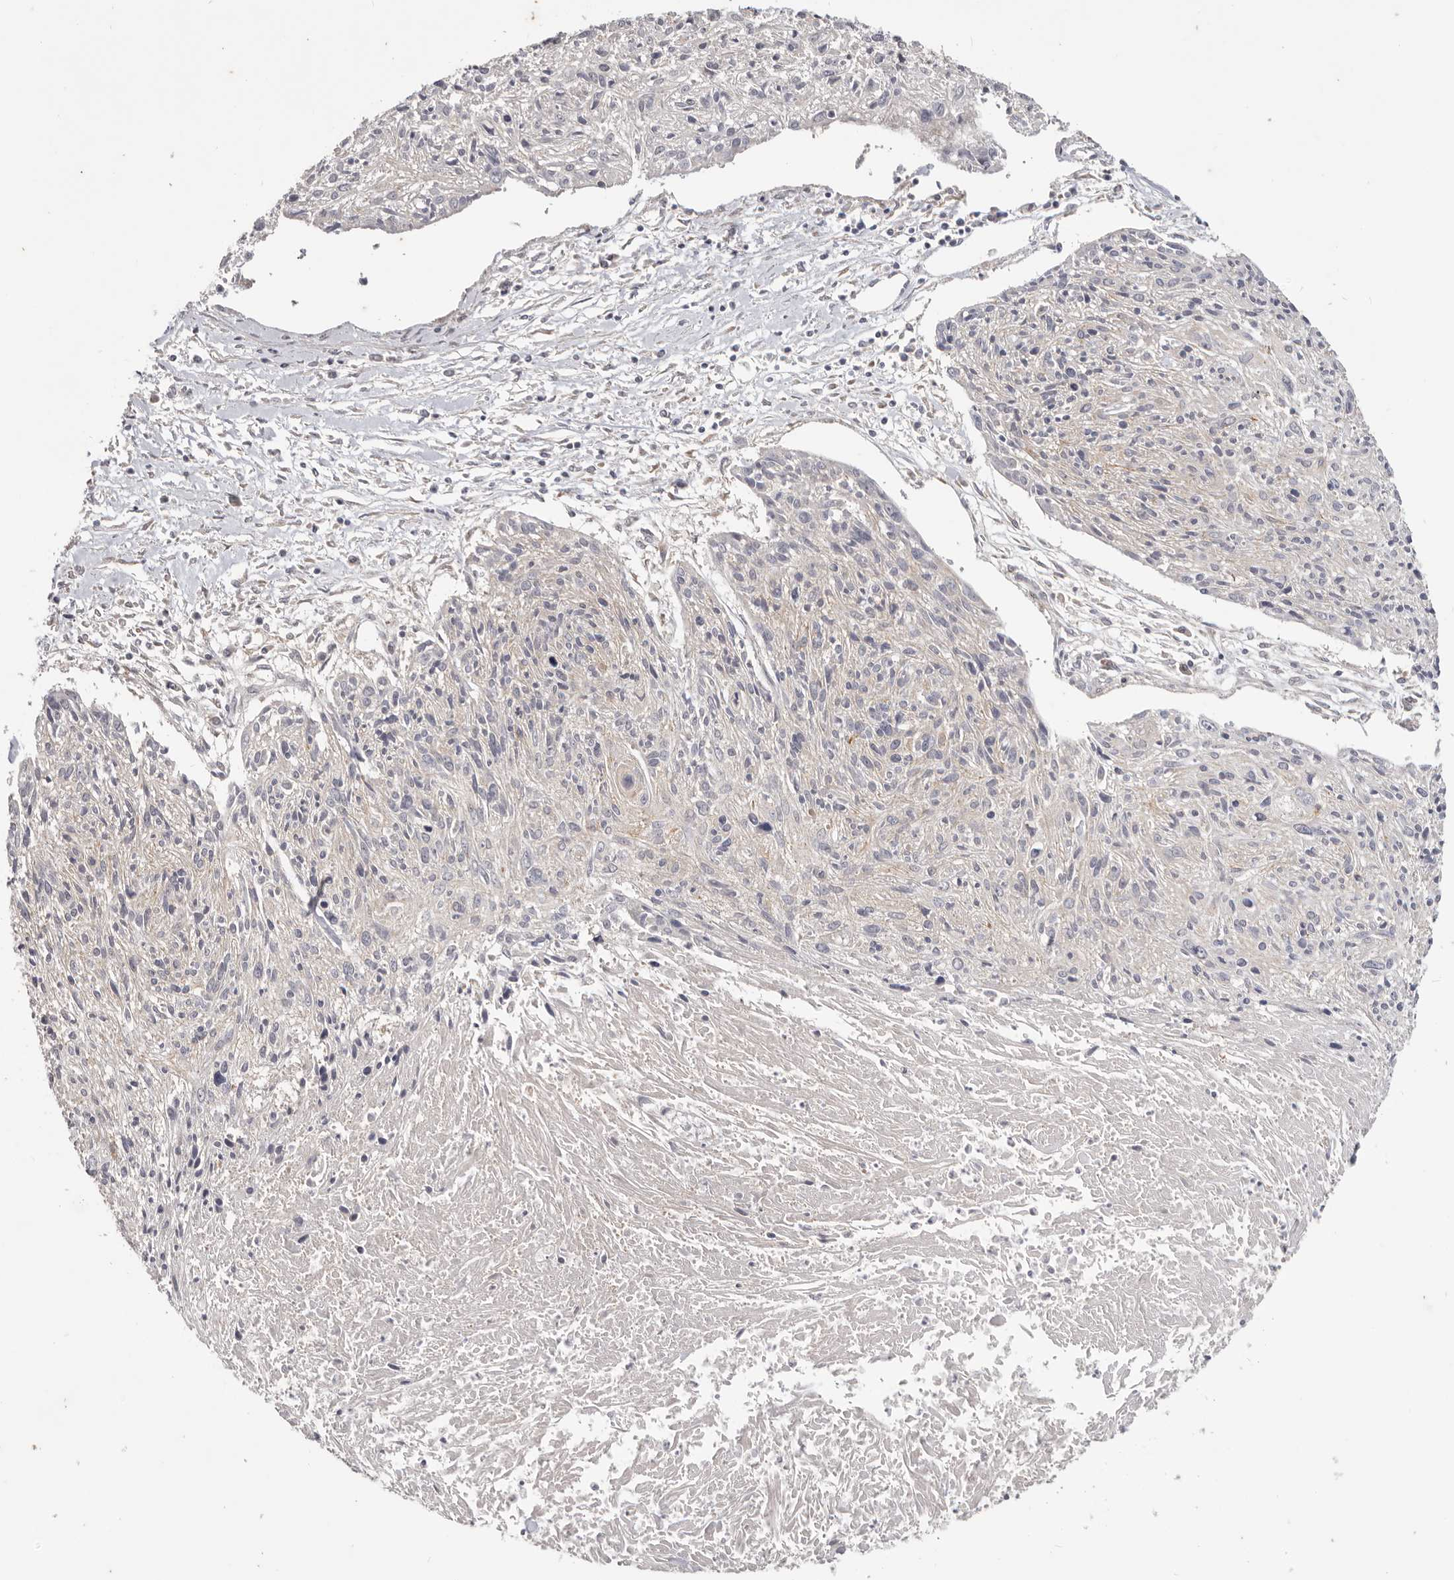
{"staining": {"intensity": "negative", "quantity": "none", "location": "none"}, "tissue": "cervical cancer", "cell_type": "Tumor cells", "image_type": "cancer", "snomed": [{"axis": "morphology", "description": "Squamous cell carcinoma, NOS"}, {"axis": "topography", "description": "Cervix"}], "caption": "IHC of cervical cancer demonstrates no staining in tumor cells.", "gene": "WDR77", "patient": {"sex": "female", "age": 51}}